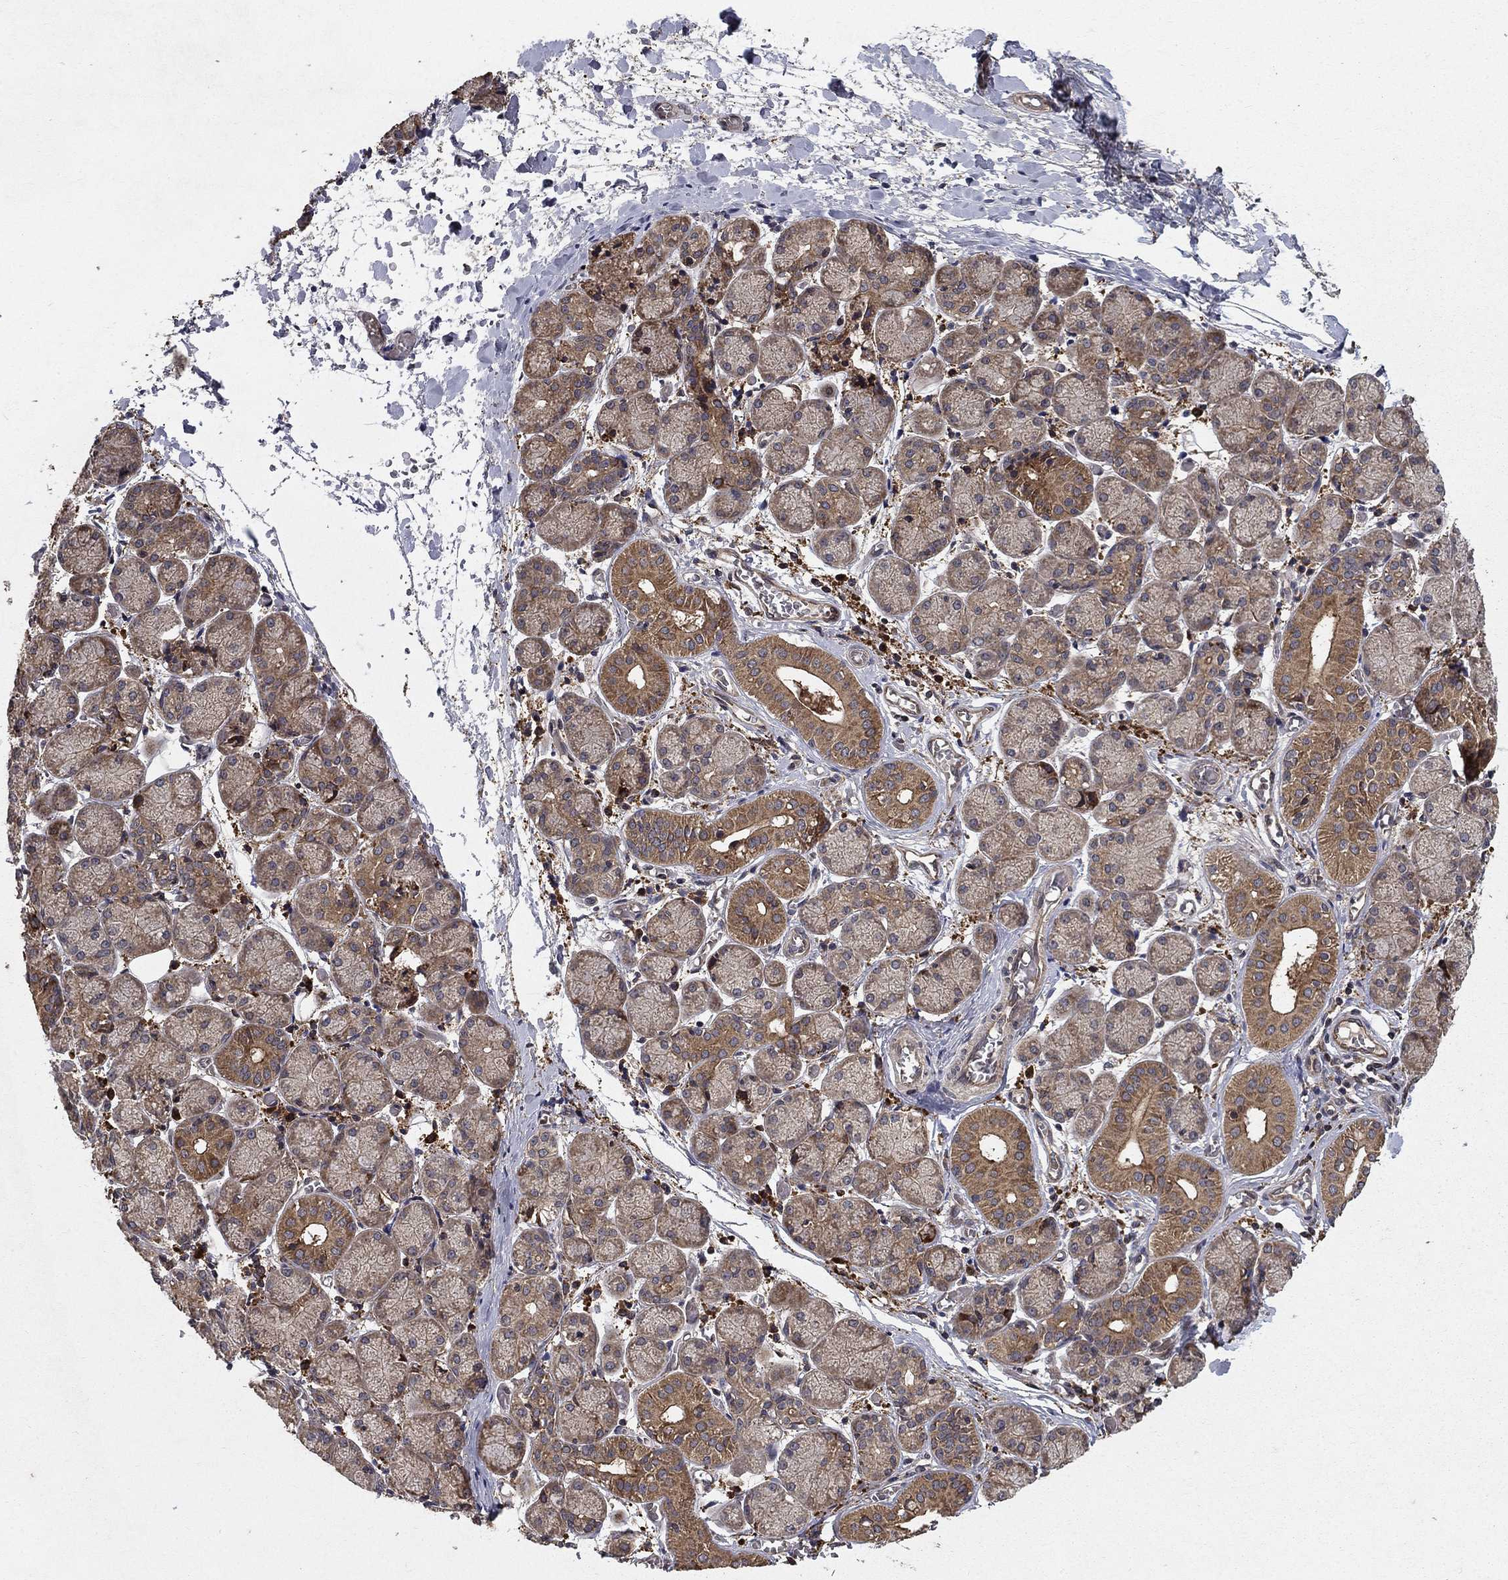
{"staining": {"intensity": "moderate", "quantity": "25%-75%", "location": "cytoplasmic/membranous"}, "tissue": "salivary gland", "cell_type": "Glandular cells", "image_type": "normal", "snomed": [{"axis": "morphology", "description": "Normal tissue, NOS"}, {"axis": "topography", "description": "Salivary gland"}, {"axis": "topography", "description": "Peripheral nerve tissue"}], "caption": "Immunohistochemistry (IHC) image of unremarkable salivary gland: salivary gland stained using immunohistochemistry reveals medium levels of moderate protein expression localized specifically in the cytoplasmic/membranous of glandular cells, appearing as a cytoplasmic/membranous brown color.", "gene": "BABAM2", "patient": {"sex": "female", "age": 24}}